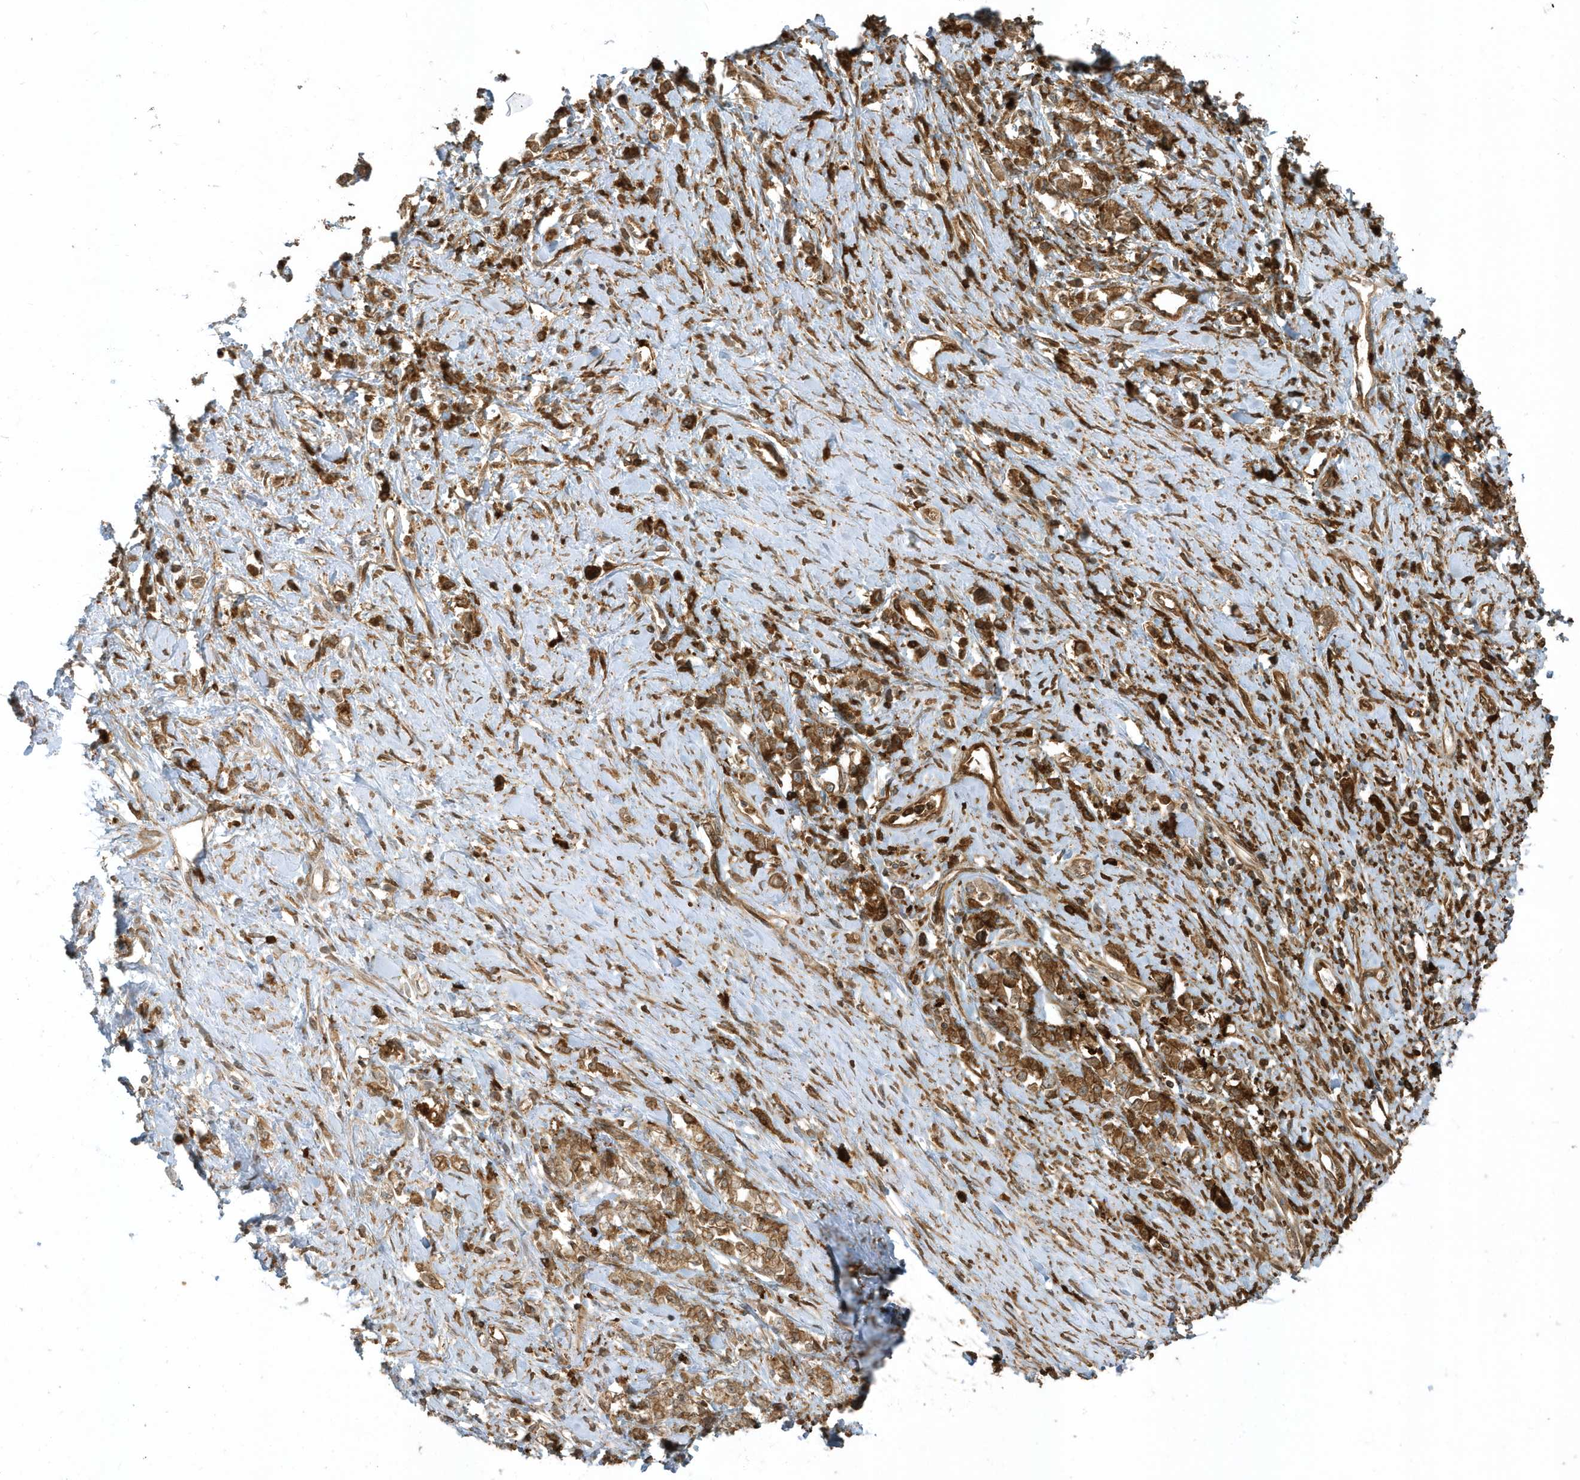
{"staining": {"intensity": "moderate", "quantity": ">75%", "location": "cytoplasmic/membranous"}, "tissue": "stomach cancer", "cell_type": "Tumor cells", "image_type": "cancer", "snomed": [{"axis": "morphology", "description": "Adenocarcinoma, NOS"}, {"axis": "topography", "description": "Stomach"}], "caption": "High-magnification brightfield microscopy of stomach cancer stained with DAB (3,3'-diaminobenzidine) (brown) and counterstained with hematoxylin (blue). tumor cells exhibit moderate cytoplasmic/membranous positivity is seen in about>75% of cells.", "gene": "CLCN6", "patient": {"sex": "female", "age": 76}}